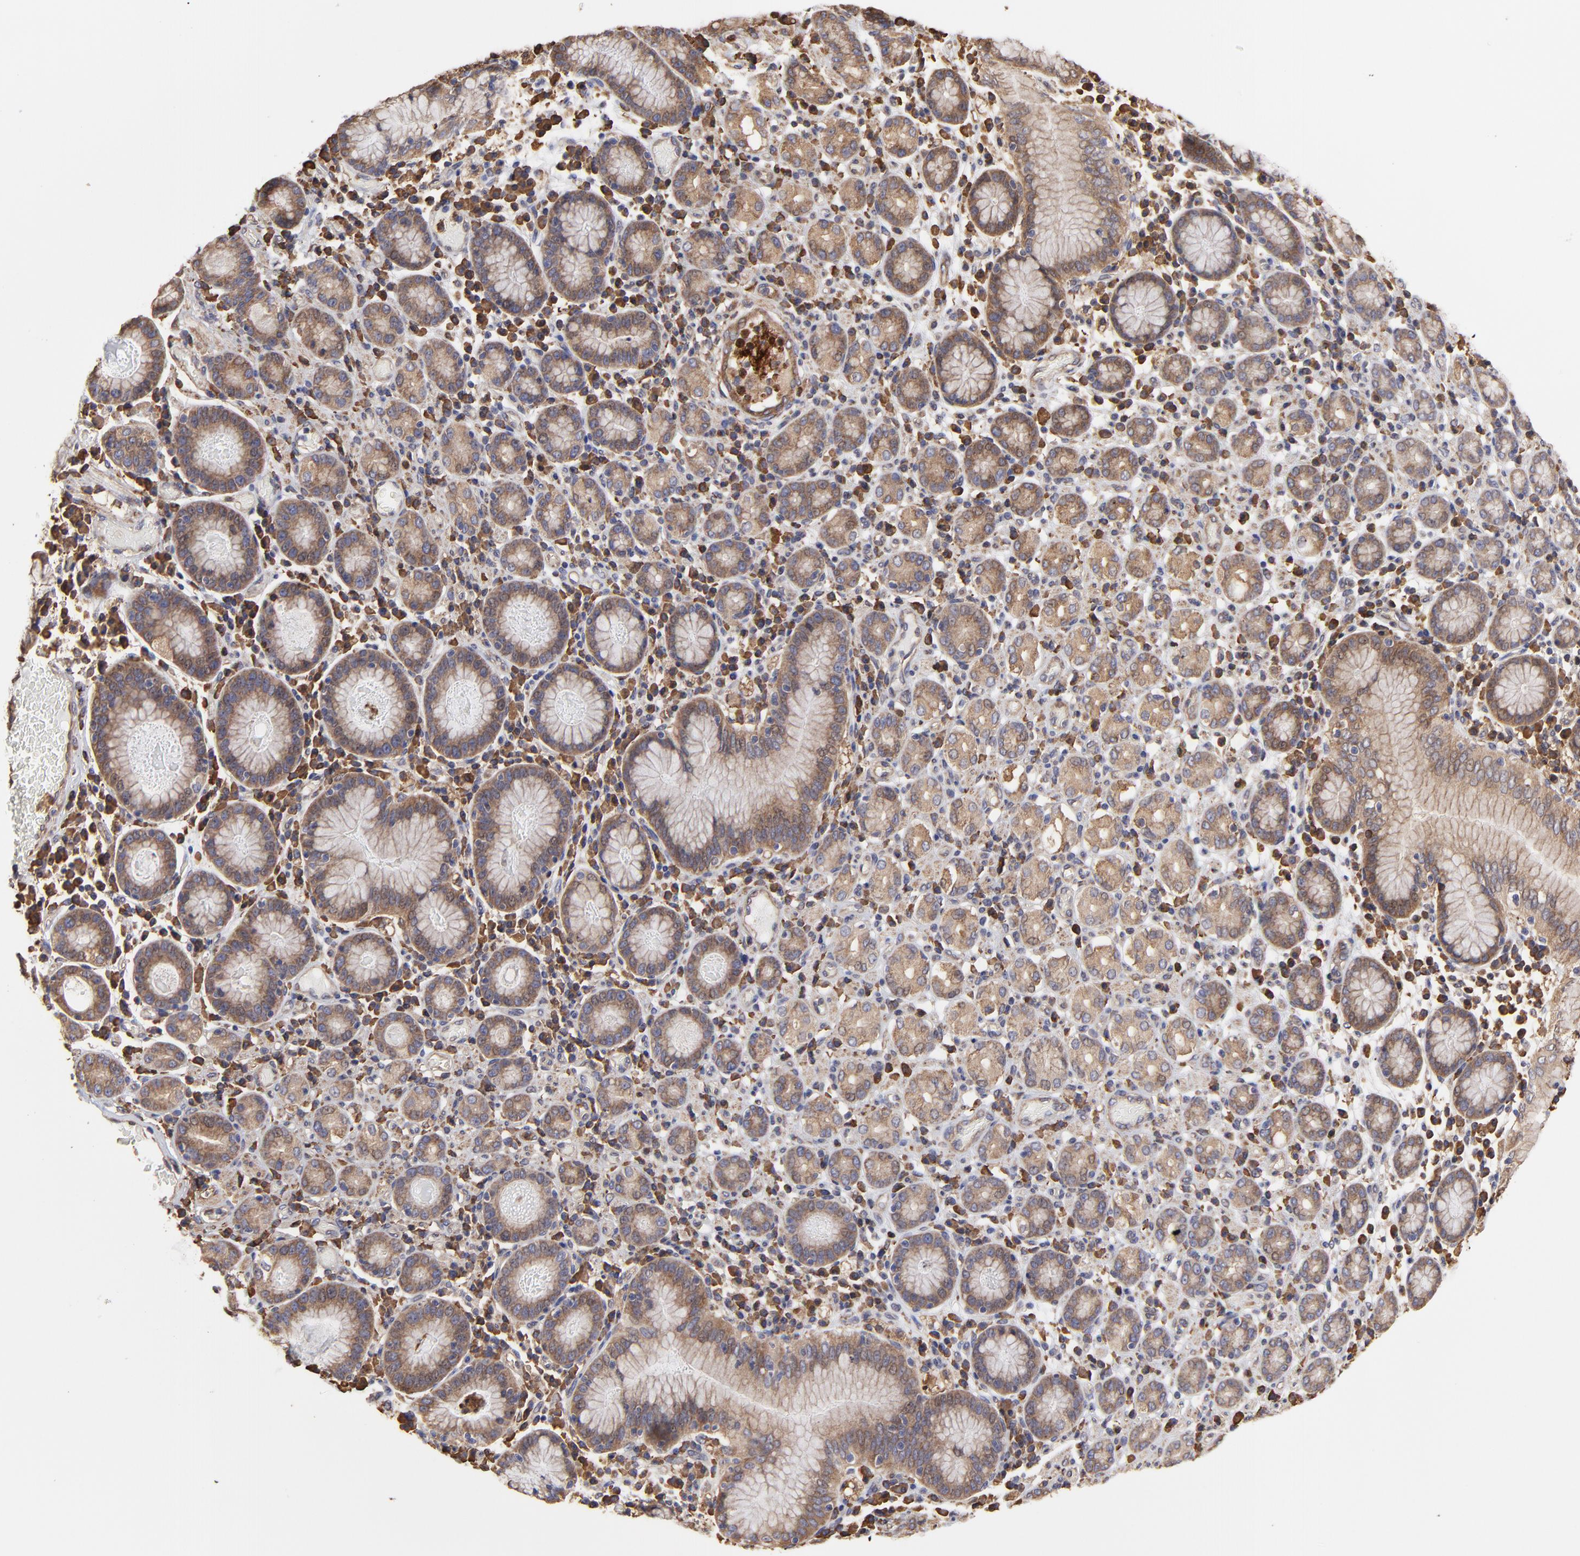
{"staining": {"intensity": "moderate", "quantity": ">75%", "location": "cytoplasmic/membranous"}, "tissue": "stomach cancer", "cell_type": "Tumor cells", "image_type": "cancer", "snomed": [{"axis": "morphology", "description": "Adenocarcinoma, NOS"}, {"axis": "topography", "description": "Stomach, lower"}], "caption": "Tumor cells exhibit medium levels of moderate cytoplasmic/membranous expression in about >75% of cells in adenocarcinoma (stomach).", "gene": "PFKM", "patient": {"sex": "male", "age": 88}}